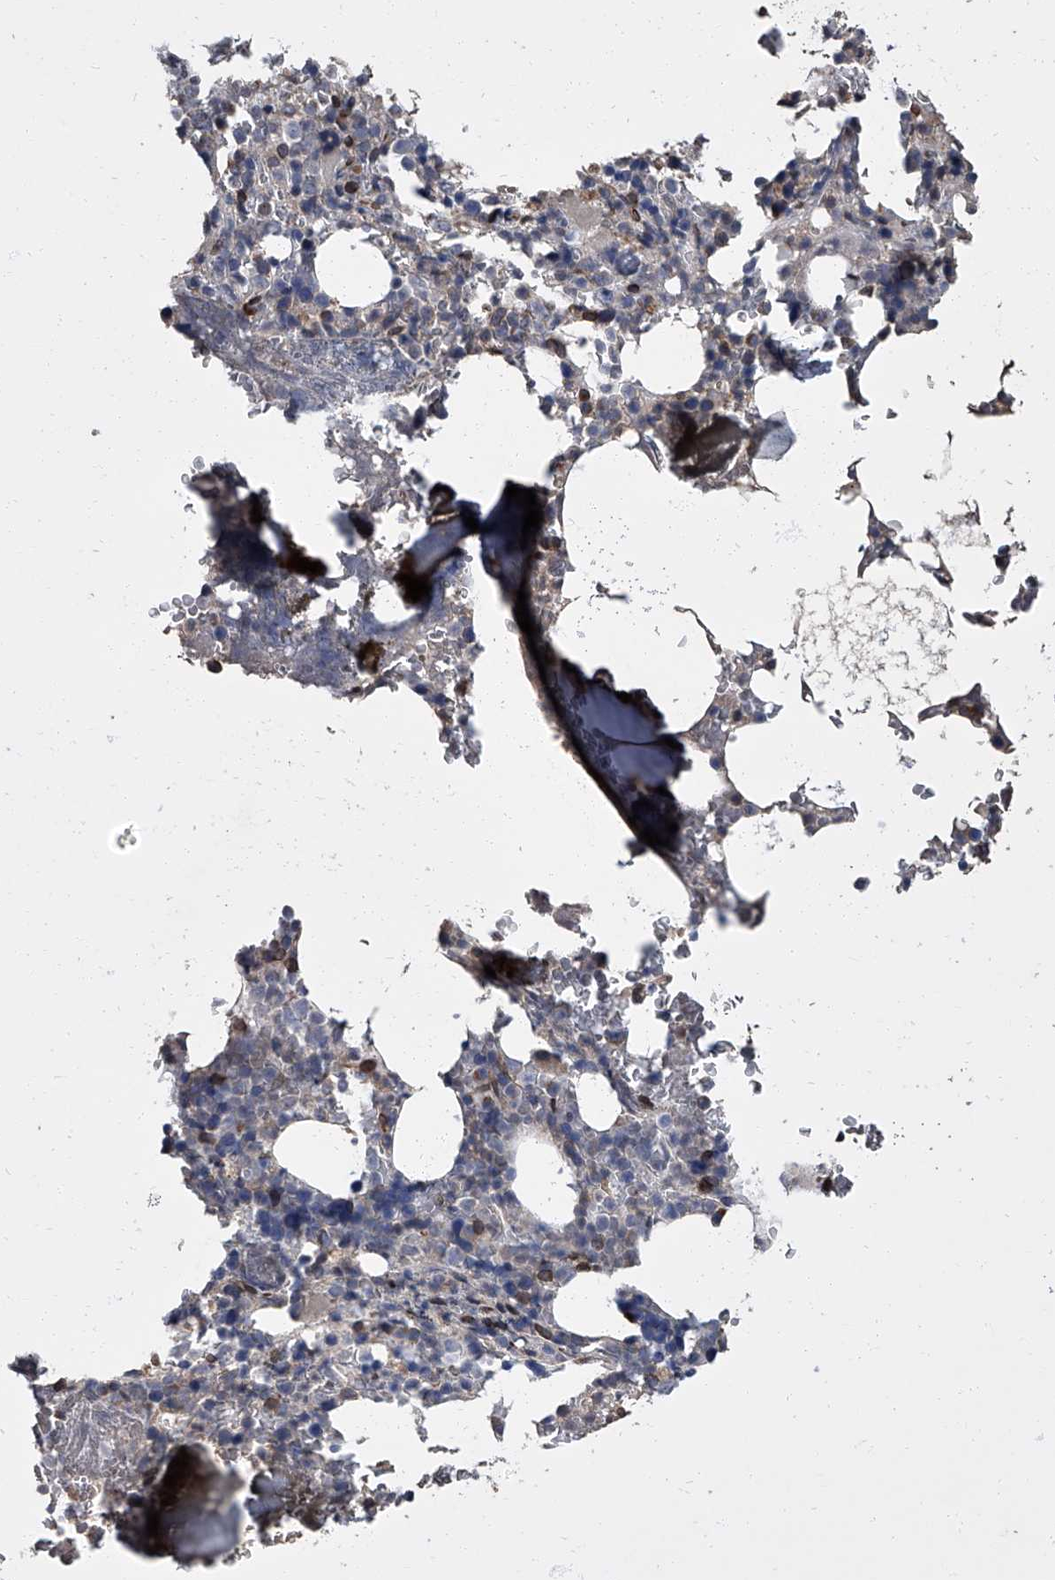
{"staining": {"intensity": "moderate", "quantity": "<25%", "location": "cytoplasmic/membranous,nuclear"}, "tissue": "bone marrow", "cell_type": "Hematopoietic cells", "image_type": "normal", "snomed": [{"axis": "morphology", "description": "Normal tissue, NOS"}, {"axis": "topography", "description": "Bone marrow"}], "caption": "An immunohistochemistry (IHC) micrograph of normal tissue is shown. Protein staining in brown labels moderate cytoplasmic/membranous,nuclear positivity in bone marrow within hematopoietic cells.", "gene": "LRRC8C", "patient": {"sex": "male", "age": 58}}